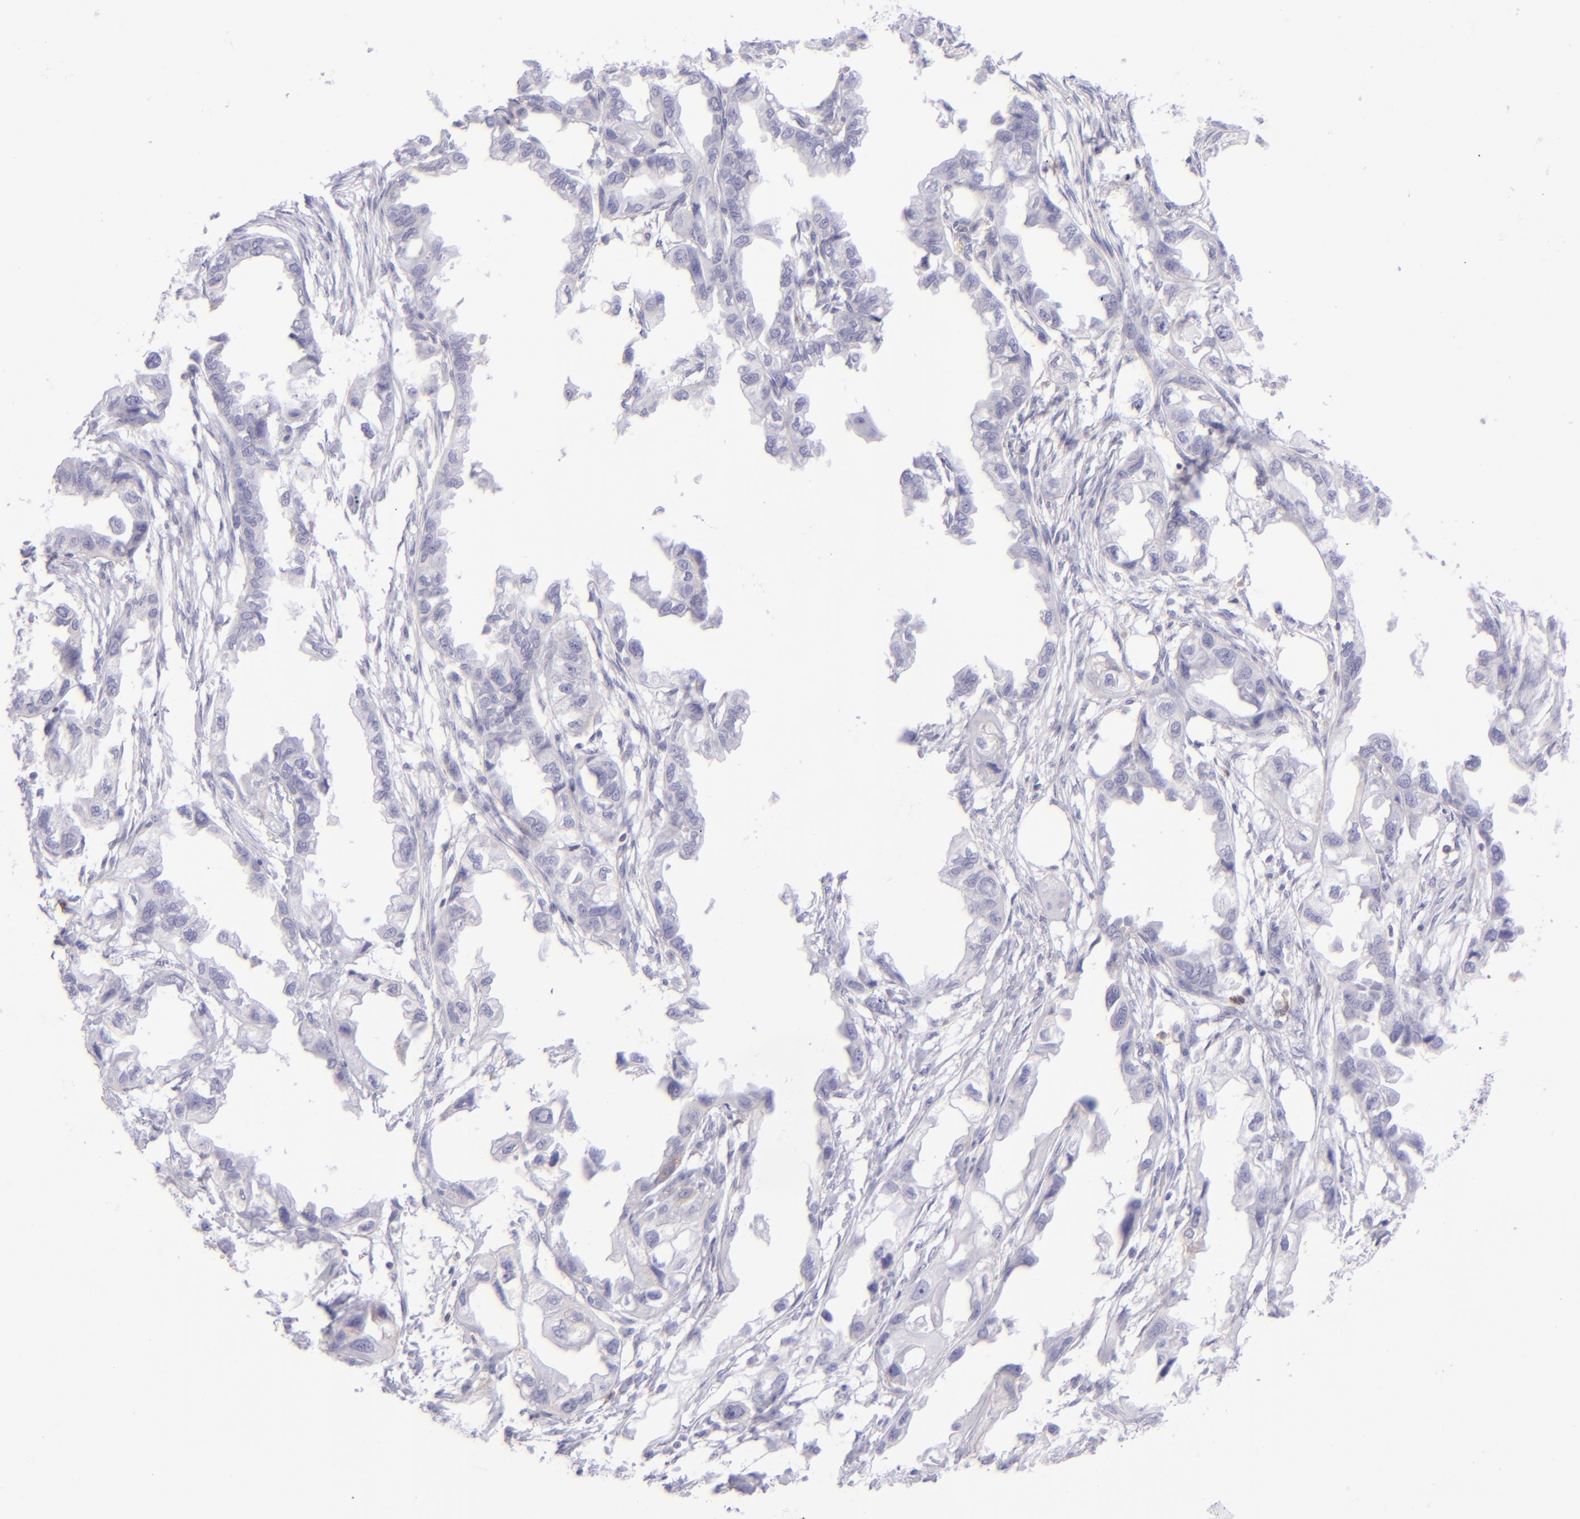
{"staining": {"intensity": "negative", "quantity": "none", "location": "none"}, "tissue": "endometrial cancer", "cell_type": "Tumor cells", "image_type": "cancer", "snomed": [{"axis": "morphology", "description": "Adenocarcinoma, NOS"}, {"axis": "topography", "description": "Endometrium"}], "caption": "Tumor cells show no significant expression in endometrial cancer. Brightfield microscopy of immunohistochemistry stained with DAB (3,3'-diaminobenzidine) (brown) and hematoxylin (blue), captured at high magnification.", "gene": "CD69", "patient": {"sex": "female", "age": 67}}